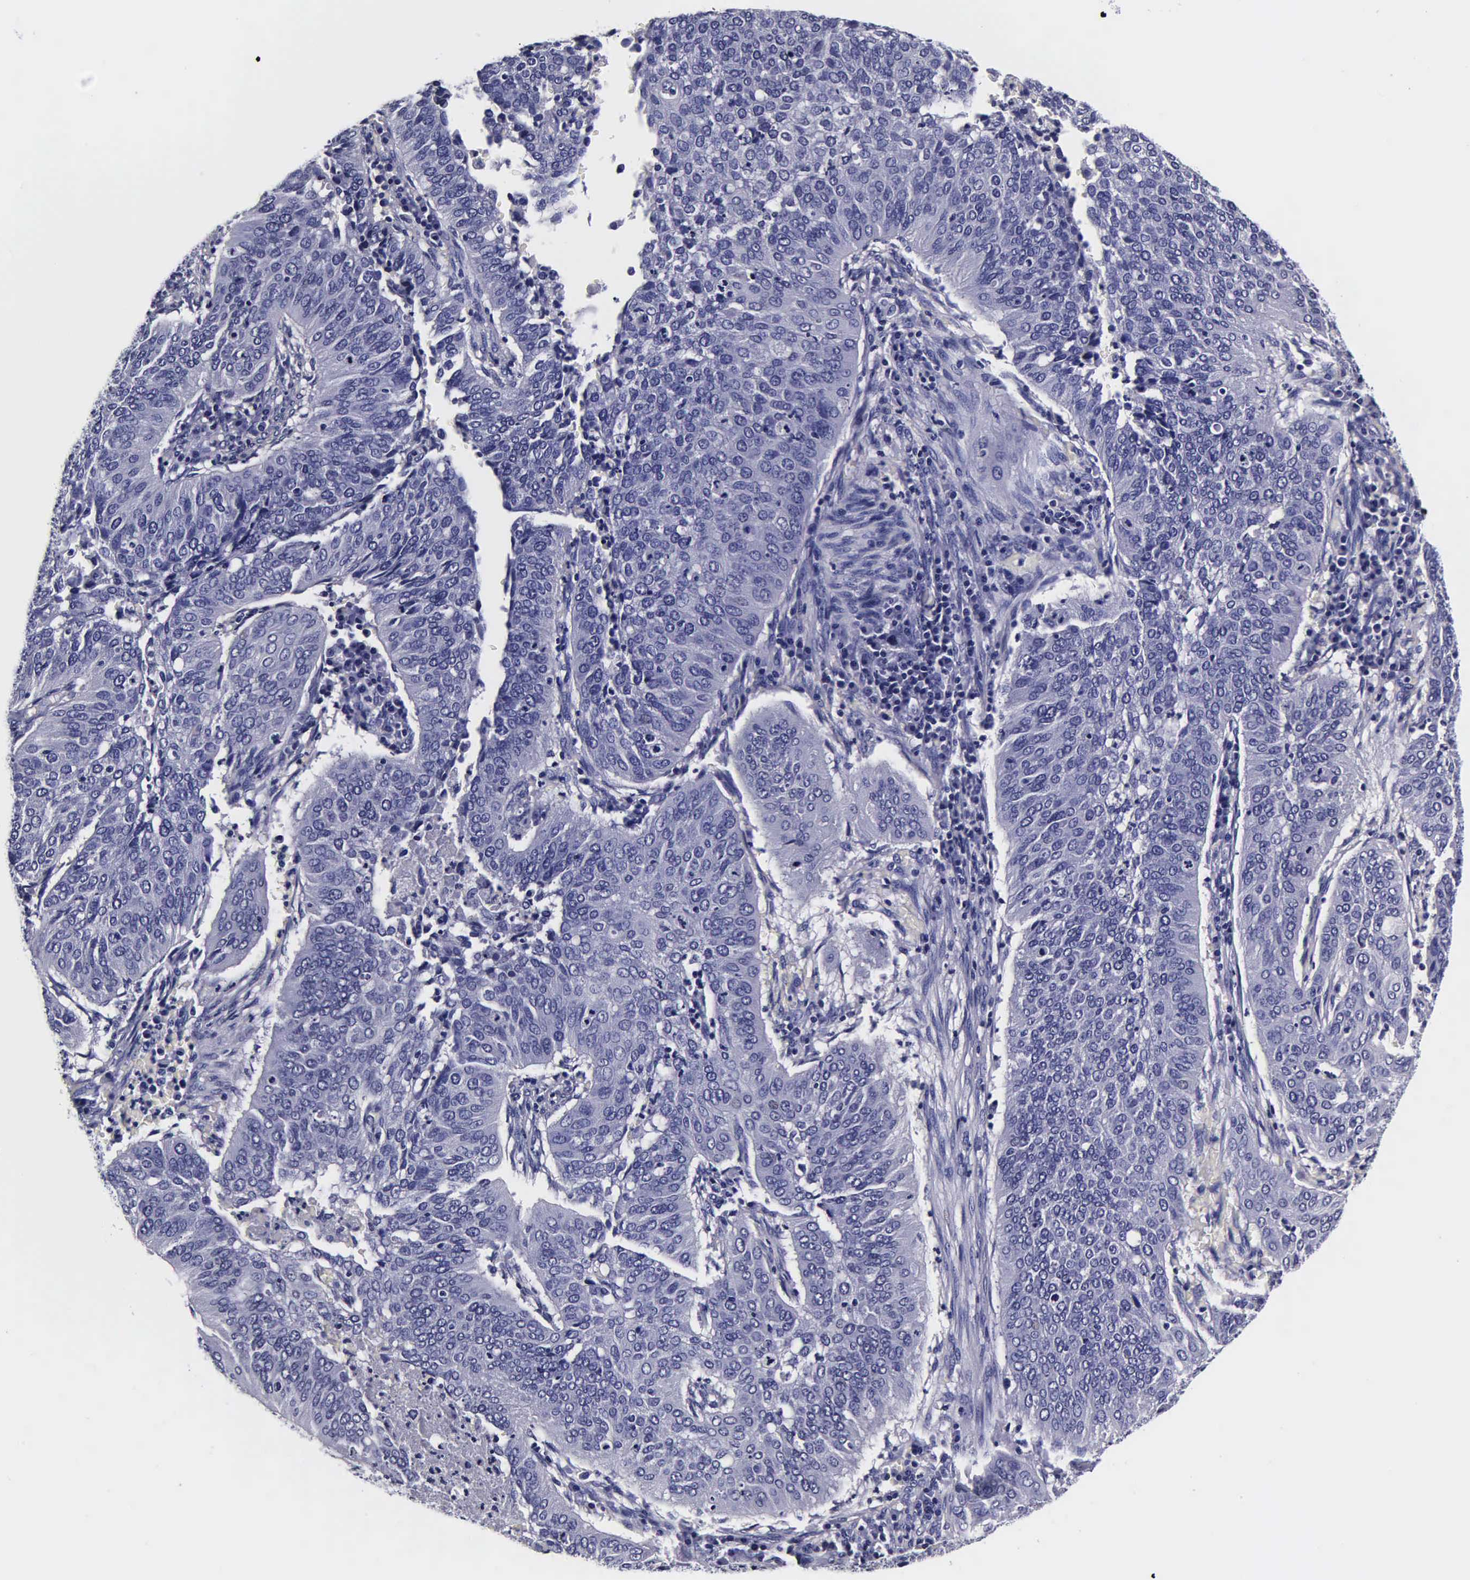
{"staining": {"intensity": "negative", "quantity": "none", "location": "none"}, "tissue": "cervical cancer", "cell_type": "Tumor cells", "image_type": "cancer", "snomed": [{"axis": "morphology", "description": "Squamous cell carcinoma, NOS"}, {"axis": "topography", "description": "Cervix"}], "caption": "This micrograph is of cervical cancer stained with IHC to label a protein in brown with the nuclei are counter-stained blue. There is no expression in tumor cells.", "gene": "IAPP", "patient": {"sex": "female", "age": 39}}